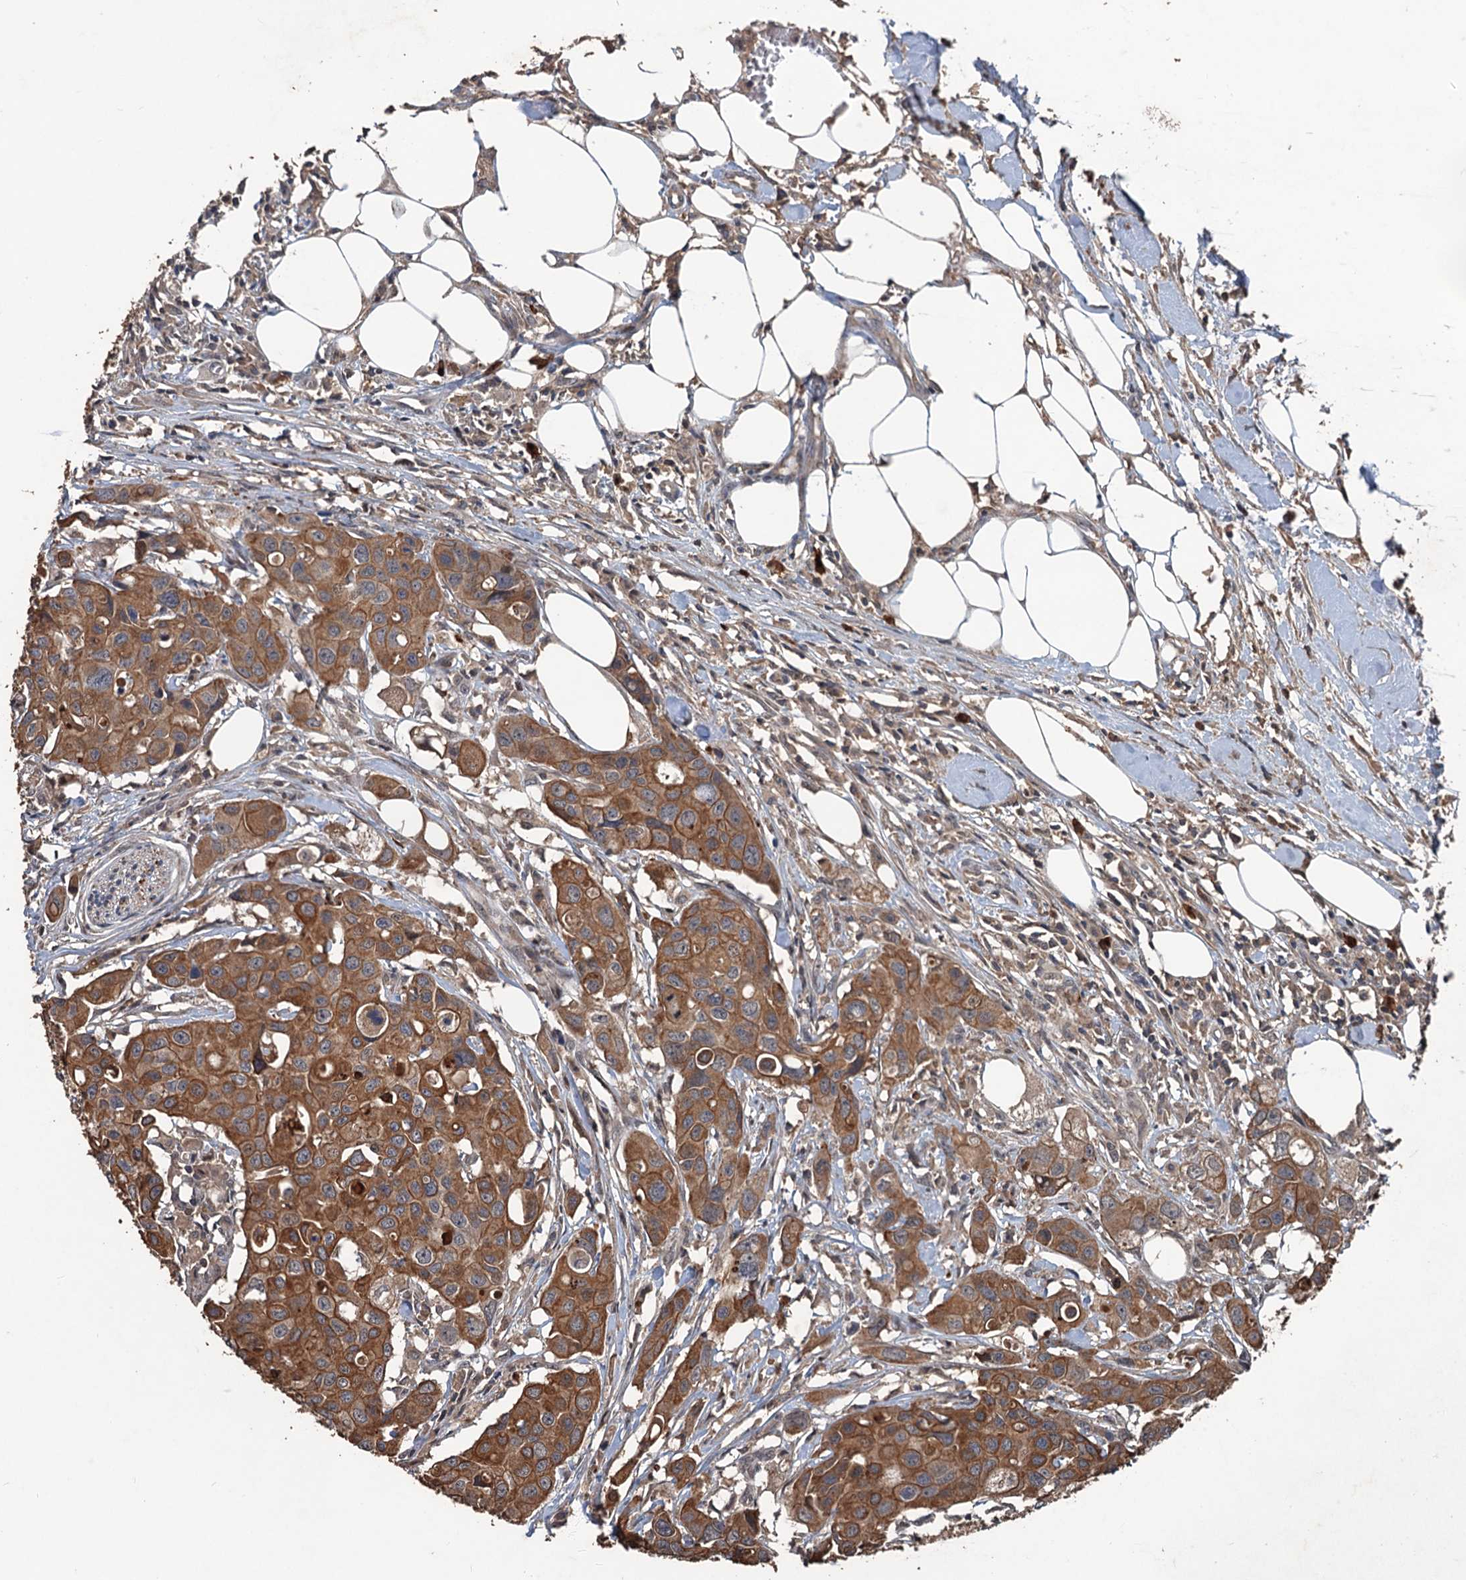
{"staining": {"intensity": "moderate", "quantity": ">75%", "location": "cytoplasmic/membranous"}, "tissue": "colorectal cancer", "cell_type": "Tumor cells", "image_type": "cancer", "snomed": [{"axis": "morphology", "description": "Adenocarcinoma, NOS"}, {"axis": "topography", "description": "Colon"}], "caption": "Human adenocarcinoma (colorectal) stained with a protein marker exhibits moderate staining in tumor cells.", "gene": "ZNF438", "patient": {"sex": "male", "age": 77}}